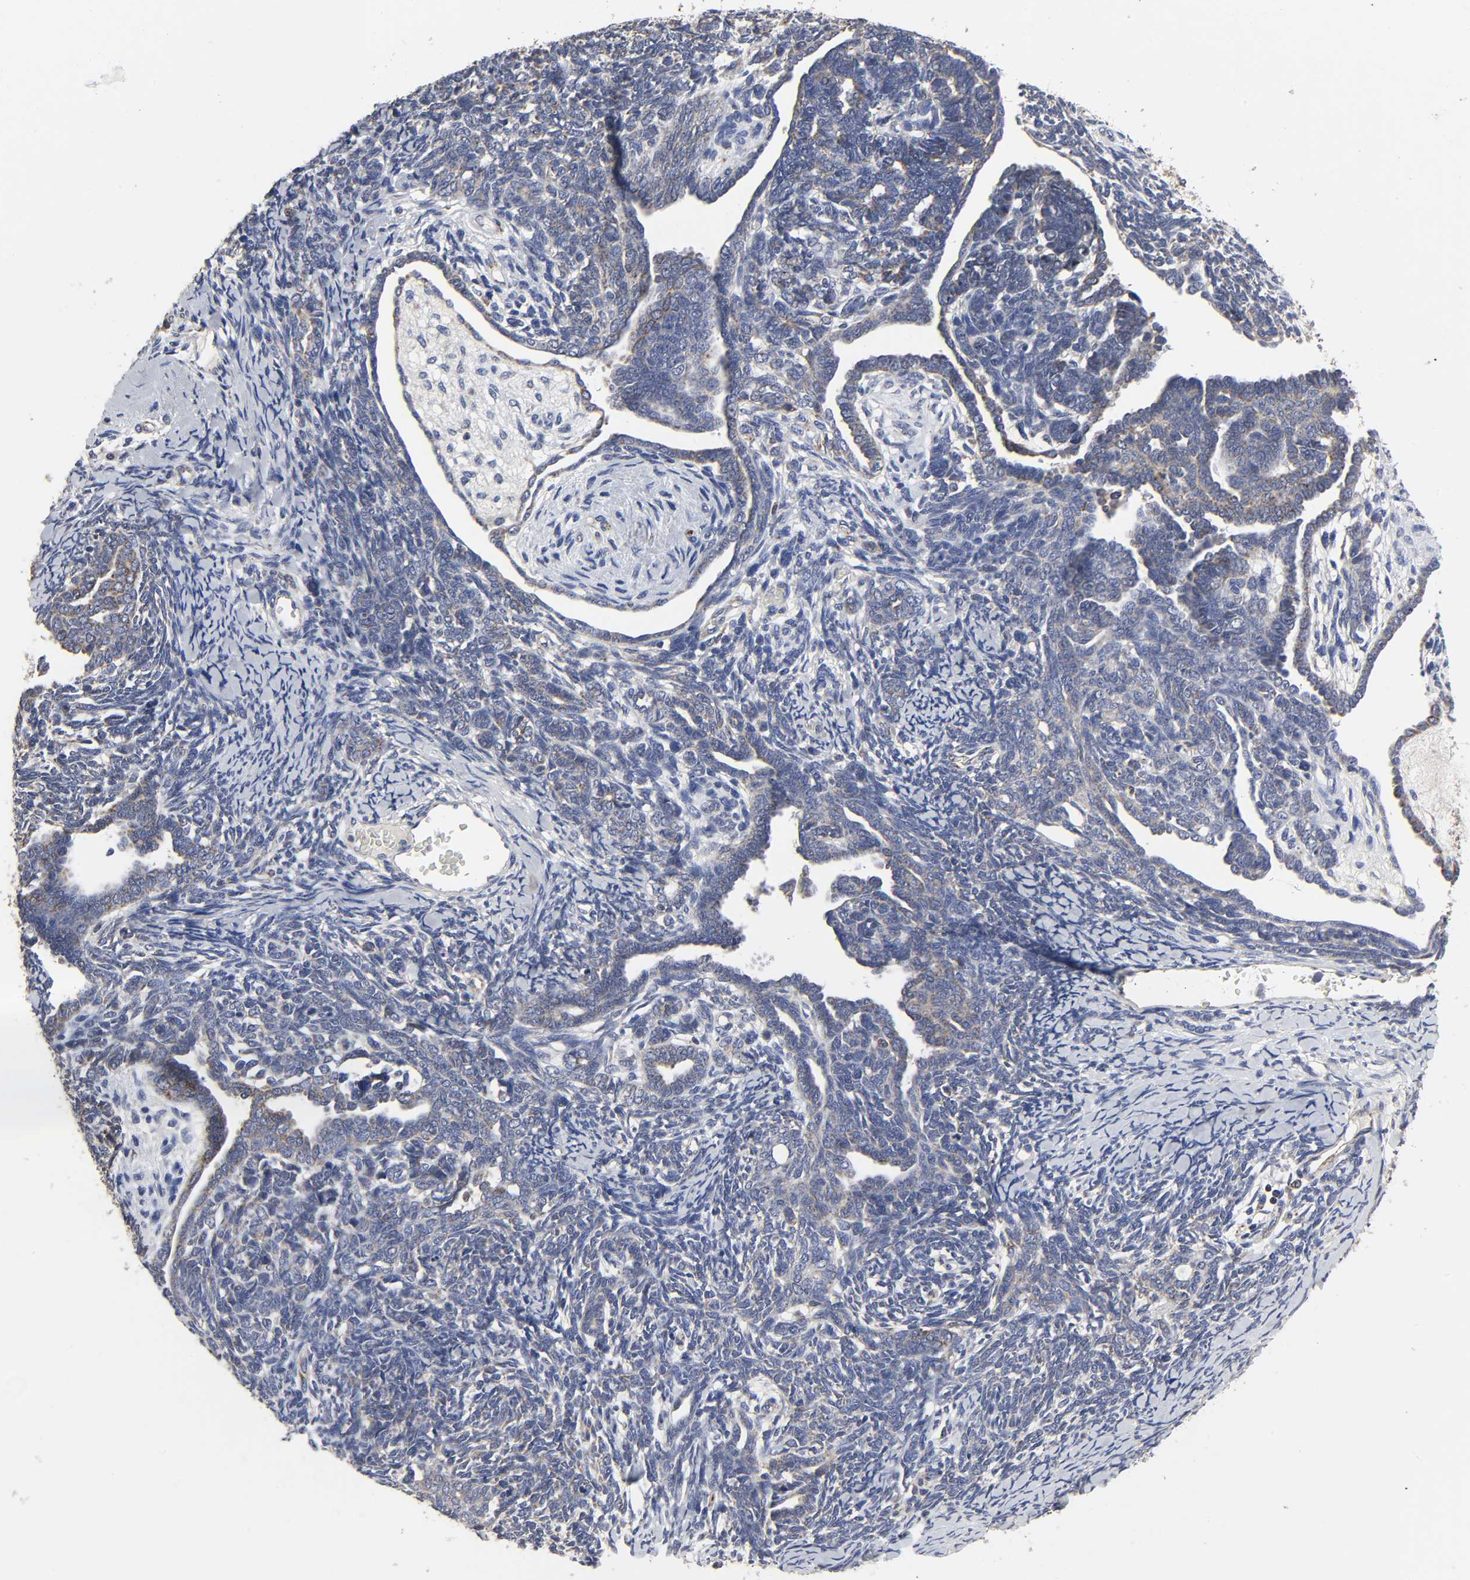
{"staining": {"intensity": "weak", "quantity": ">75%", "location": "cytoplasmic/membranous"}, "tissue": "endometrial cancer", "cell_type": "Tumor cells", "image_type": "cancer", "snomed": [{"axis": "morphology", "description": "Neoplasm, malignant, NOS"}, {"axis": "topography", "description": "Endometrium"}], "caption": "The immunohistochemical stain shows weak cytoplasmic/membranous staining in tumor cells of endometrial malignant neoplasm tissue.", "gene": "COX6B1", "patient": {"sex": "female", "age": 74}}